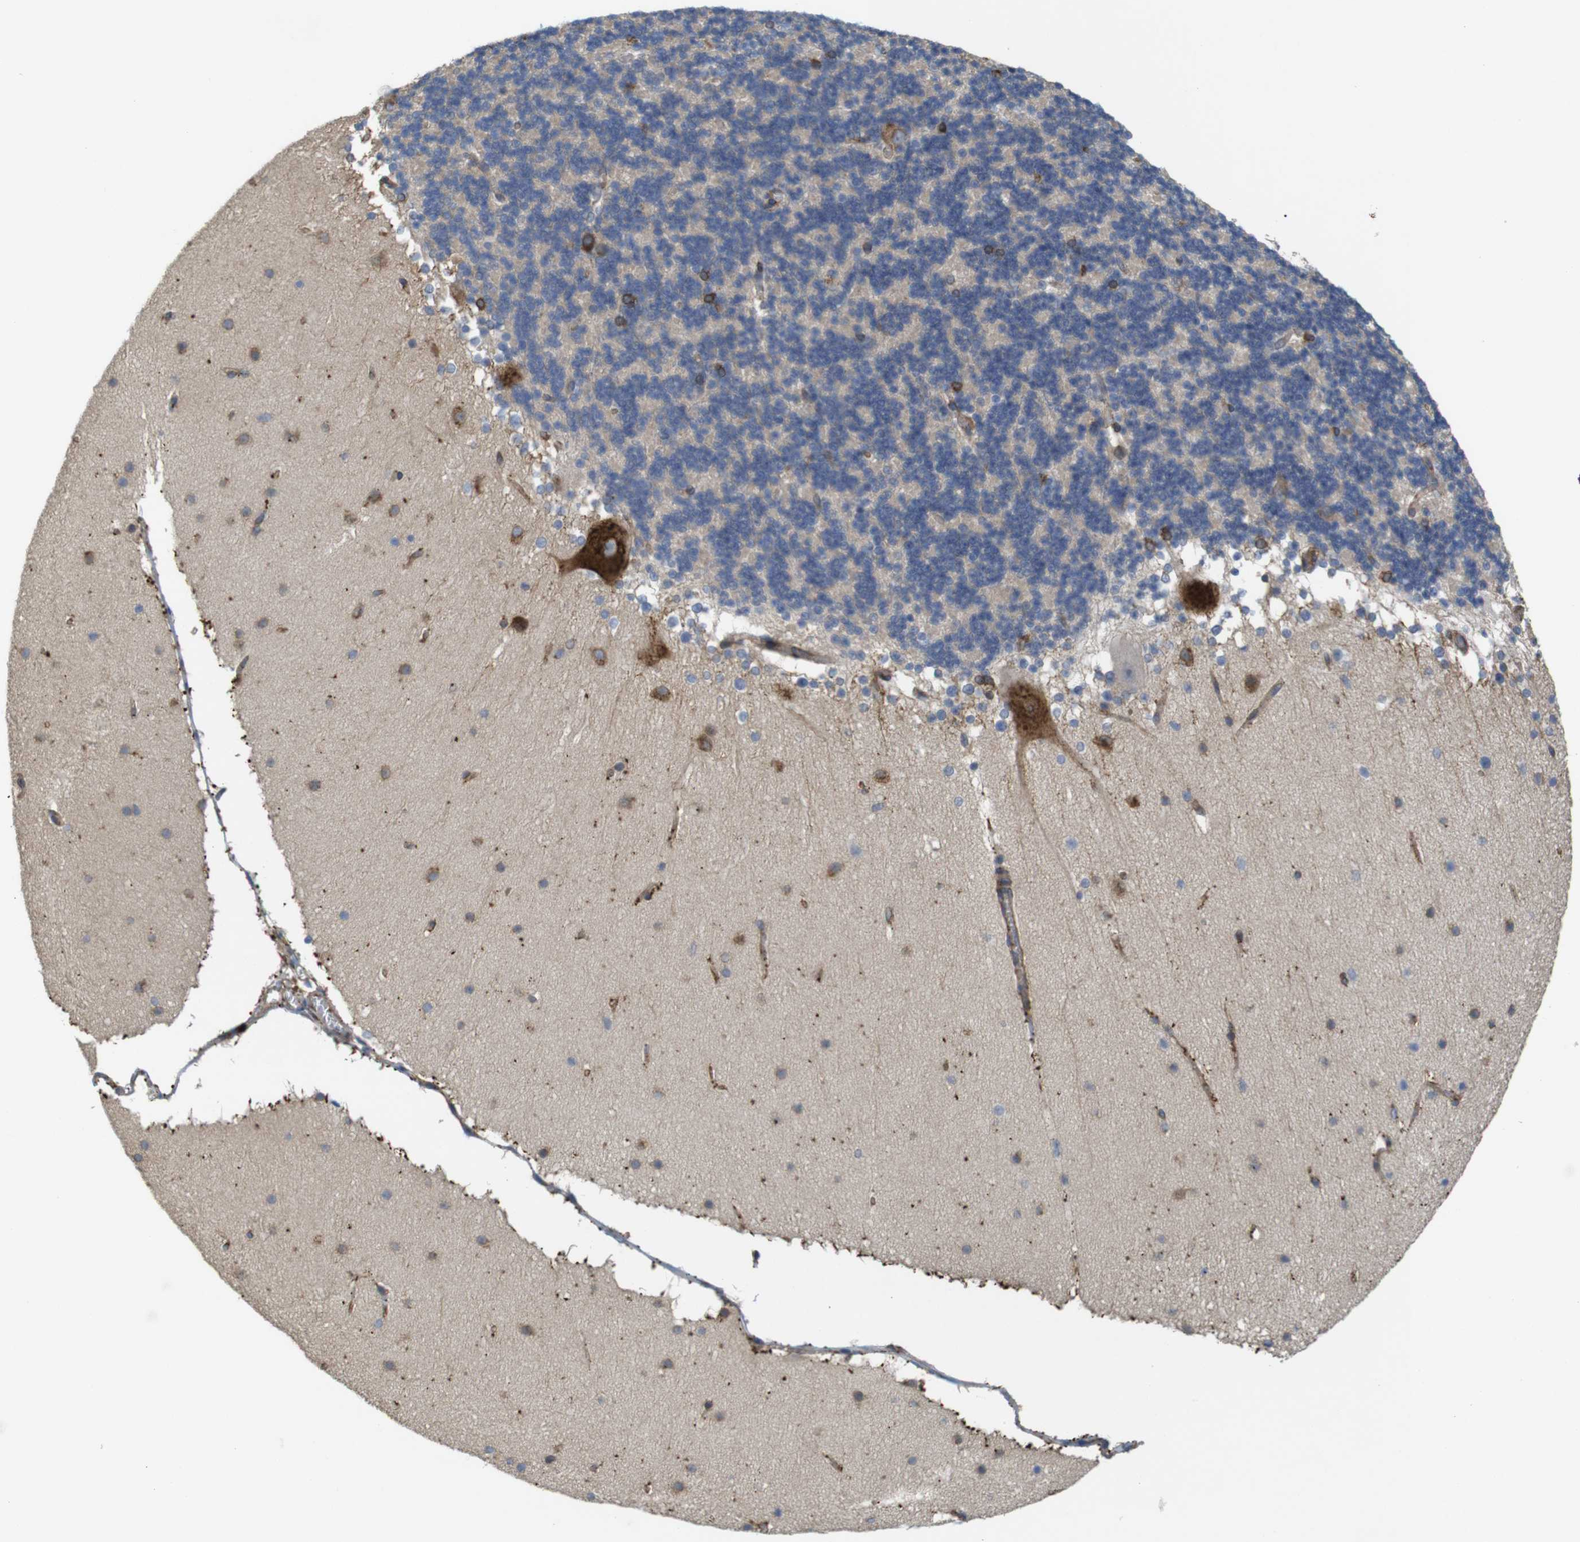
{"staining": {"intensity": "strong", "quantity": "<25%", "location": "cytoplasmic/membranous"}, "tissue": "cerebellum", "cell_type": "Cells in granular layer", "image_type": "normal", "snomed": [{"axis": "morphology", "description": "Normal tissue, NOS"}, {"axis": "topography", "description": "Cerebellum"}], "caption": "Strong cytoplasmic/membranous expression is appreciated in approximately <25% of cells in granular layer in normal cerebellum.", "gene": "PCNX2", "patient": {"sex": "female", "age": 19}}